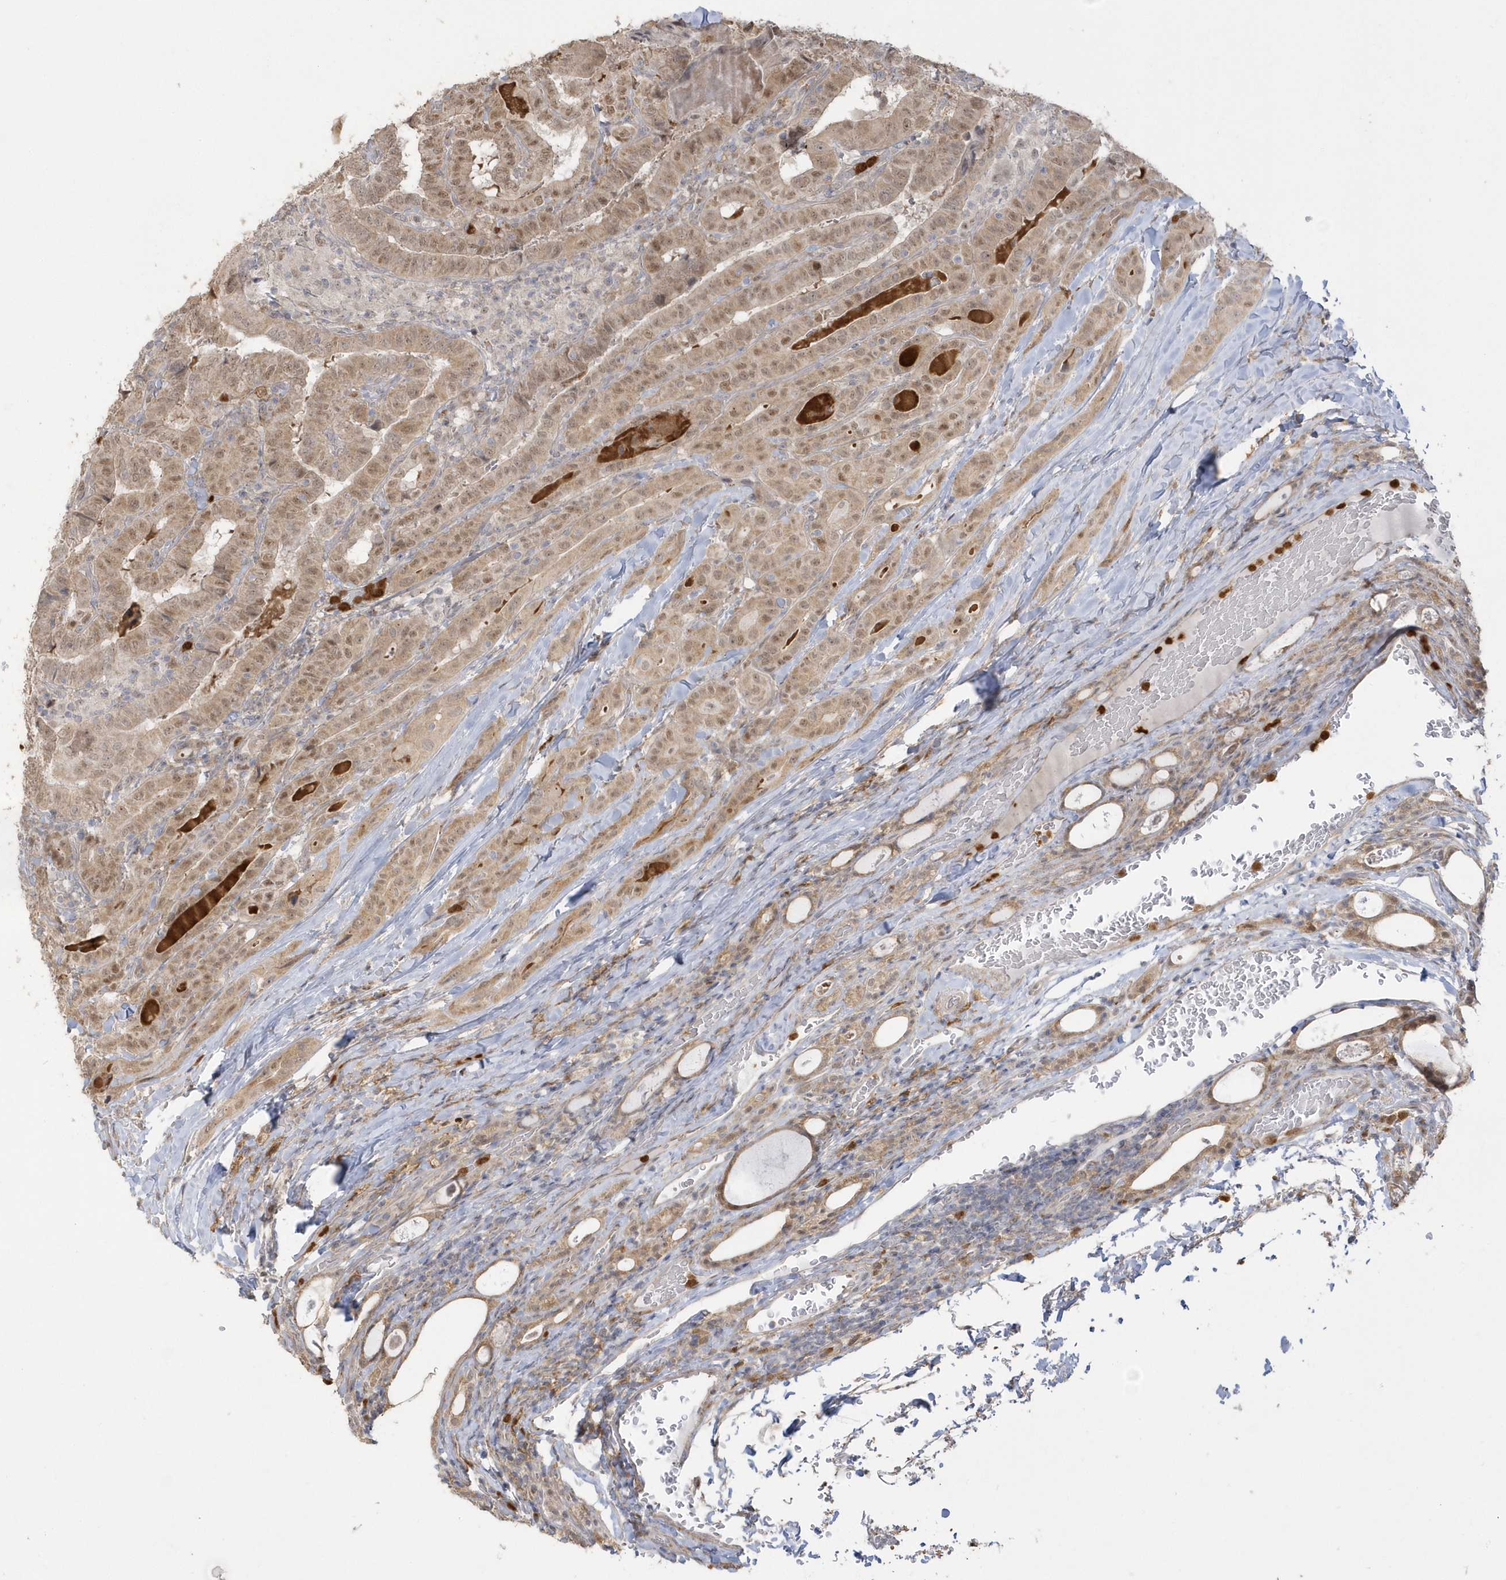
{"staining": {"intensity": "moderate", "quantity": ">75%", "location": "cytoplasmic/membranous,nuclear"}, "tissue": "thyroid cancer", "cell_type": "Tumor cells", "image_type": "cancer", "snomed": [{"axis": "morphology", "description": "Papillary adenocarcinoma, NOS"}, {"axis": "topography", "description": "Thyroid gland"}], "caption": "Immunohistochemical staining of human thyroid cancer (papillary adenocarcinoma) exhibits medium levels of moderate cytoplasmic/membranous and nuclear protein staining in approximately >75% of tumor cells. (DAB (3,3'-diaminobenzidine) = brown stain, brightfield microscopy at high magnification).", "gene": "NAF1", "patient": {"sex": "female", "age": 72}}